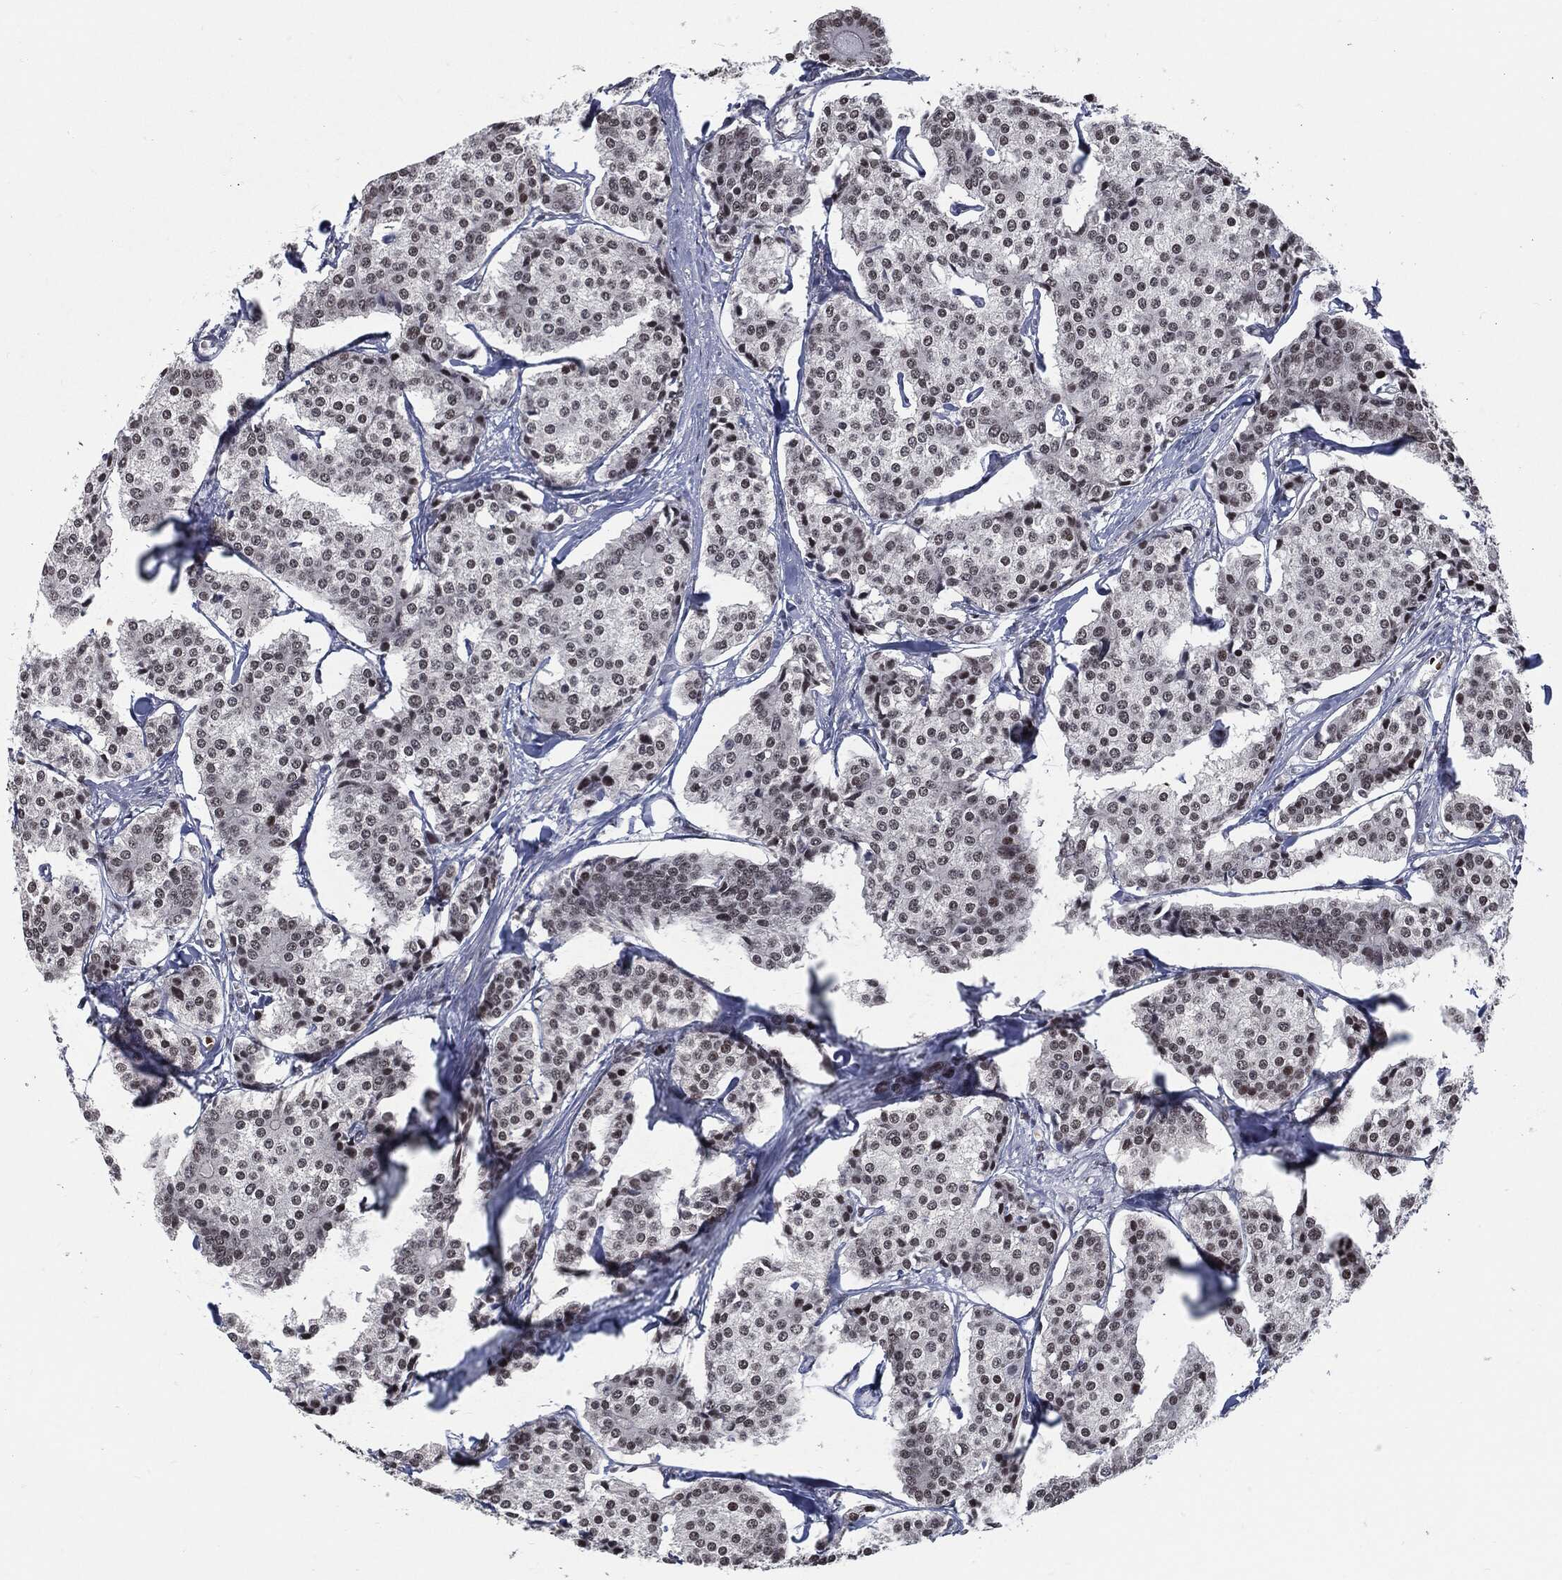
{"staining": {"intensity": "strong", "quantity": "<25%", "location": "nuclear"}, "tissue": "carcinoid", "cell_type": "Tumor cells", "image_type": "cancer", "snomed": [{"axis": "morphology", "description": "Carcinoid, malignant, NOS"}, {"axis": "topography", "description": "Small intestine"}], "caption": "Brown immunohistochemical staining in carcinoid demonstrates strong nuclear staining in about <25% of tumor cells. The staining was performed using DAB (3,3'-diaminobenzidine) to visualize the protein expression in brown, while the nuclei were stained in blue with hematoxylin (Magnification: 20x).", "gene": "ANXA1", "patient": {"sex": "female", "age": 65}}